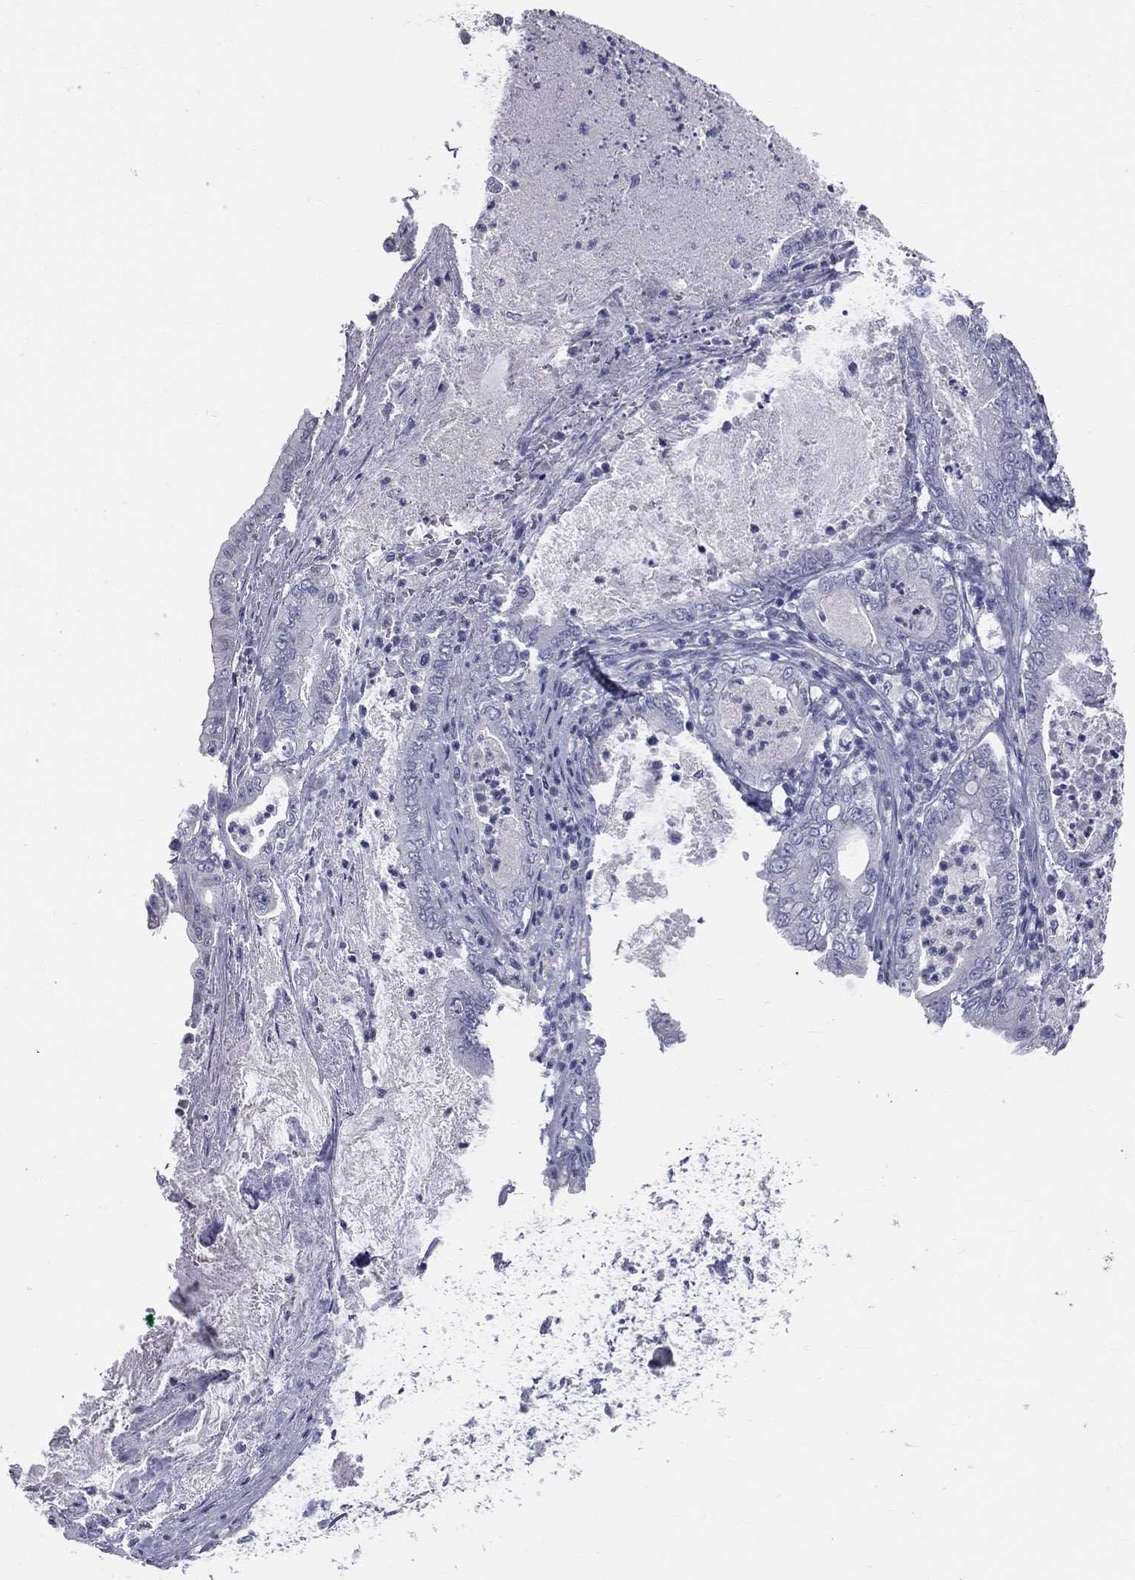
{"staining": {"intensity": "negative", "quantity": "none", "location": "none"}, "tissue": "pancreatic cancer", "cell_type": "Tumor cells", "image_type": "cancer", "snomed": [{"axis": "morphology", "description": "Adenocarcinoma, NOS"}, {"axis": "topography", "description": "Pancreas"}], "caption": "An immunohistochemistry image of pancreatic cancer (adenocarcinoma) is shown. There is no staining in tumor cells of pancreatic cancer (adenocarcinoma). The staining was performed using DAB (3,3'-diaminobenzidine) to visualize the protein expression in brown, while the nuclei were stained in blue with hematoxylin (Magnification: 20x).", "gene": "TFPI2", "patient": {"sex": "male", "age": 71}}